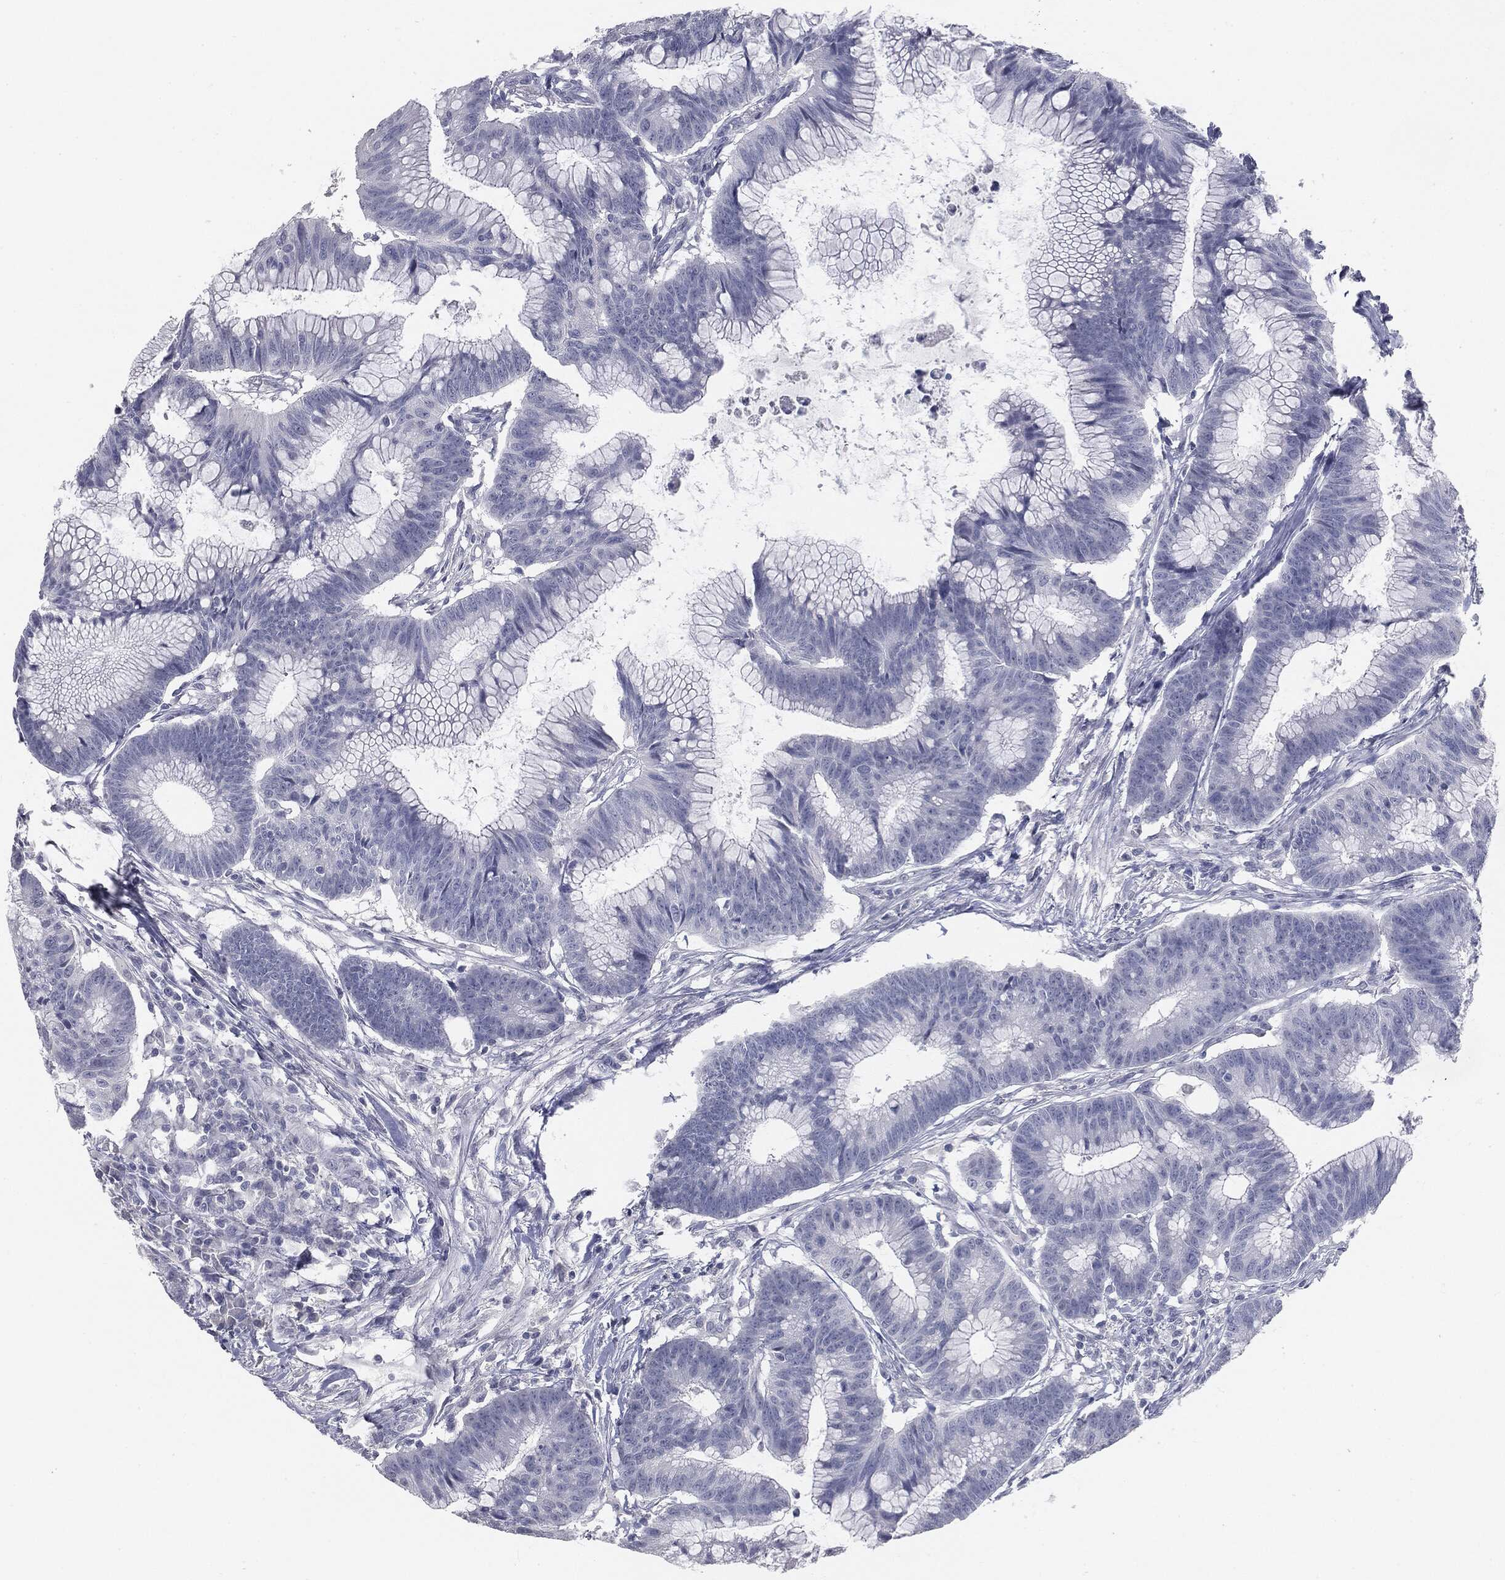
{"staining": {"intensity": "negative", "quantity": "none", "location": "none"}, "tissue": "colorectal cancer", "cell_type": "Tumor cells", "image_type": "cancer", "snomed": [{"axis": "morphology", "description": "Adenocarcinoma, NOS"}, {"axis": "topography", "description": "Colon"}], "caption": "The immunohistochemistry (IHC) photomicrograph has no significant expression in tumor cells of colorectal adenocarcinoma tissue.", "gene": "PRAME", "patient": {"sex": "female", "age": 78}}